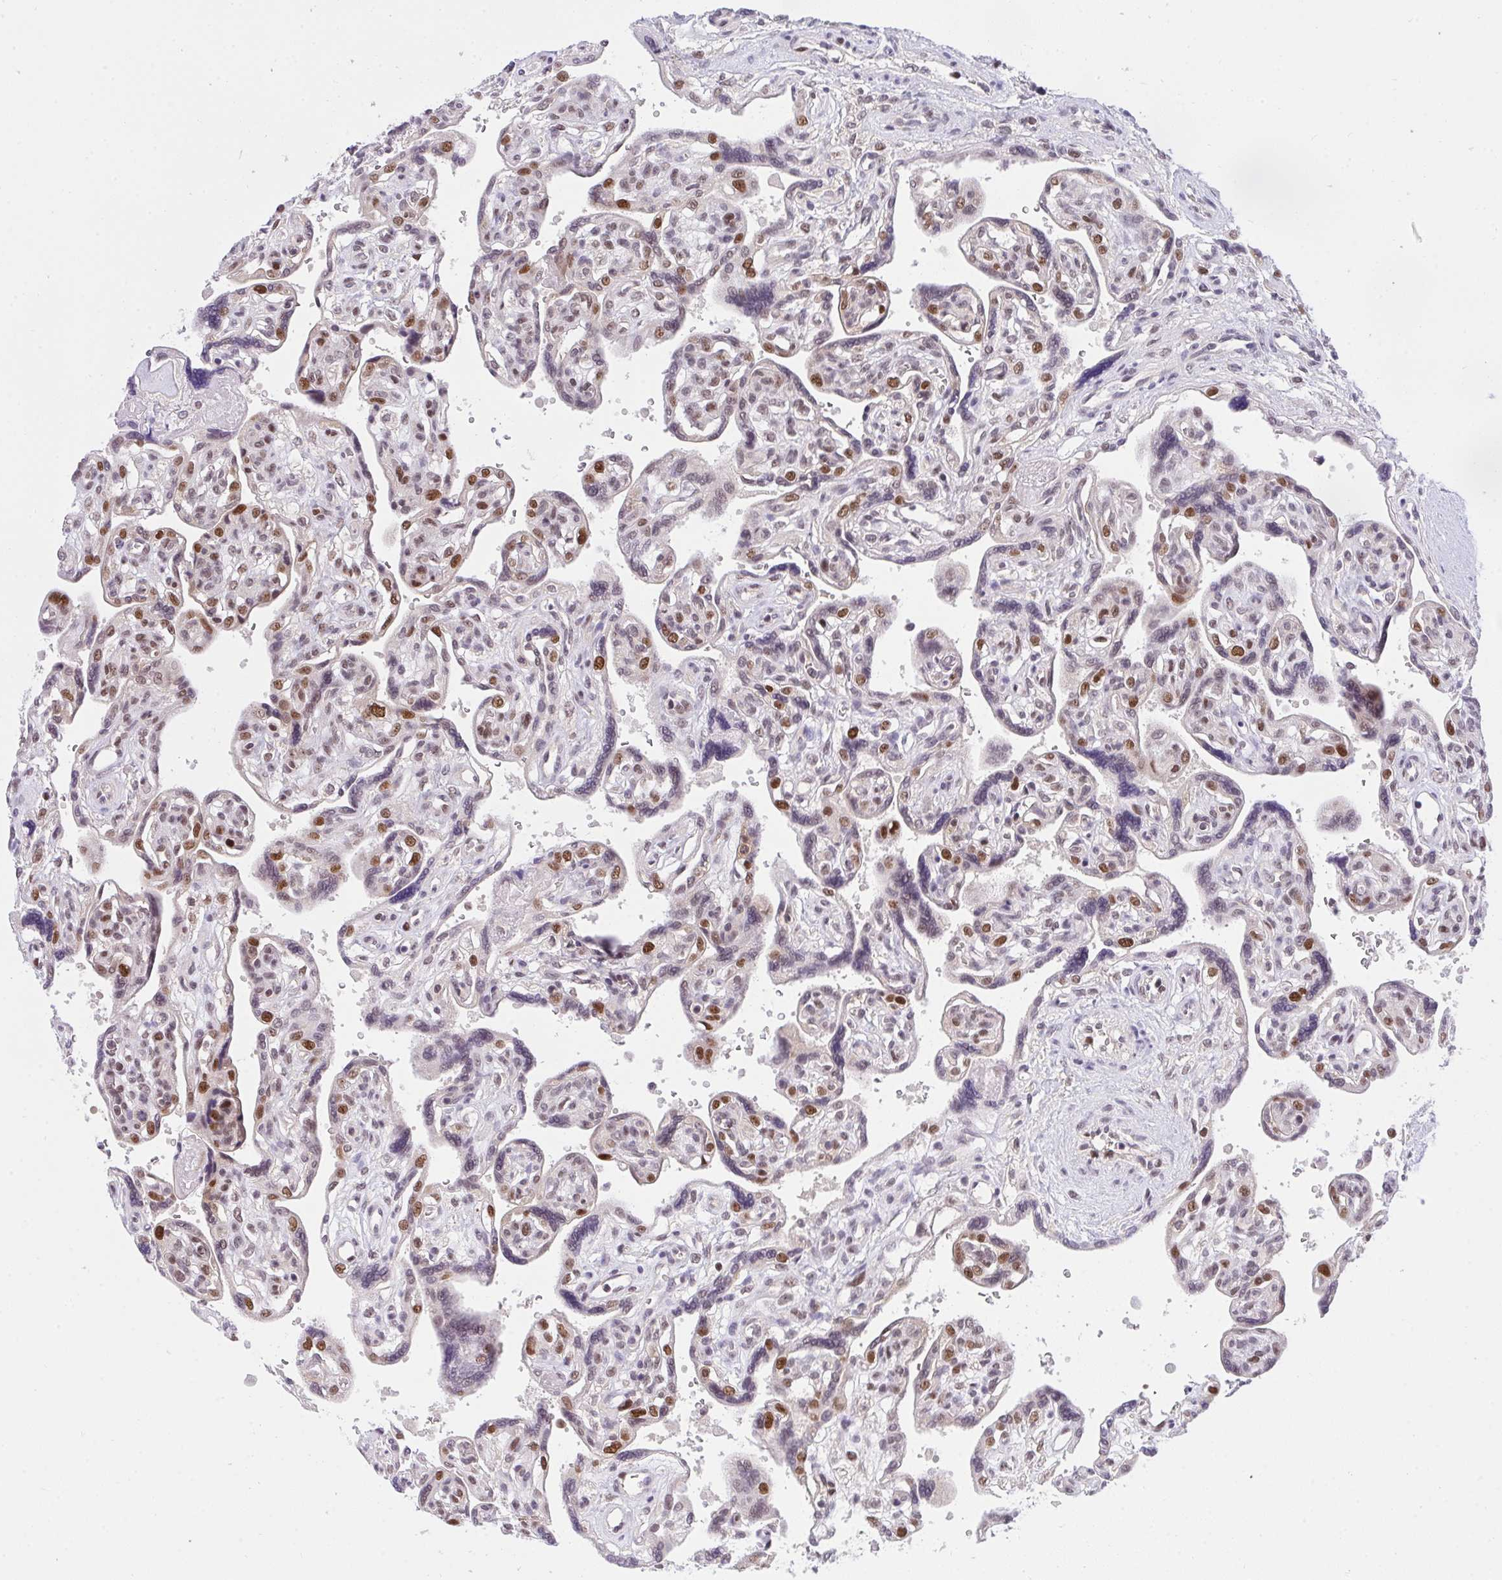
{"staining": {"intensity": "weak", "quantity": ">75%", "location": "nuclear"}, "tissue": "placenta", "cell_type": "Decidual cells", "image_type": "normal", "snomed": [{"axis": "morphology", "description": "Normal tissue, NOS"}, {"axis": "topography", "description": "Placenta"}], "caption": "Immunohistochemistry (IHC) histopathology image of unremarkable placenta stained for a protein (brown), which displays low levels of weak nuclear positivity in about >75% of decidual cells.", "gene": "RFC4", "patient": {"sex": "female", "age": 39}}